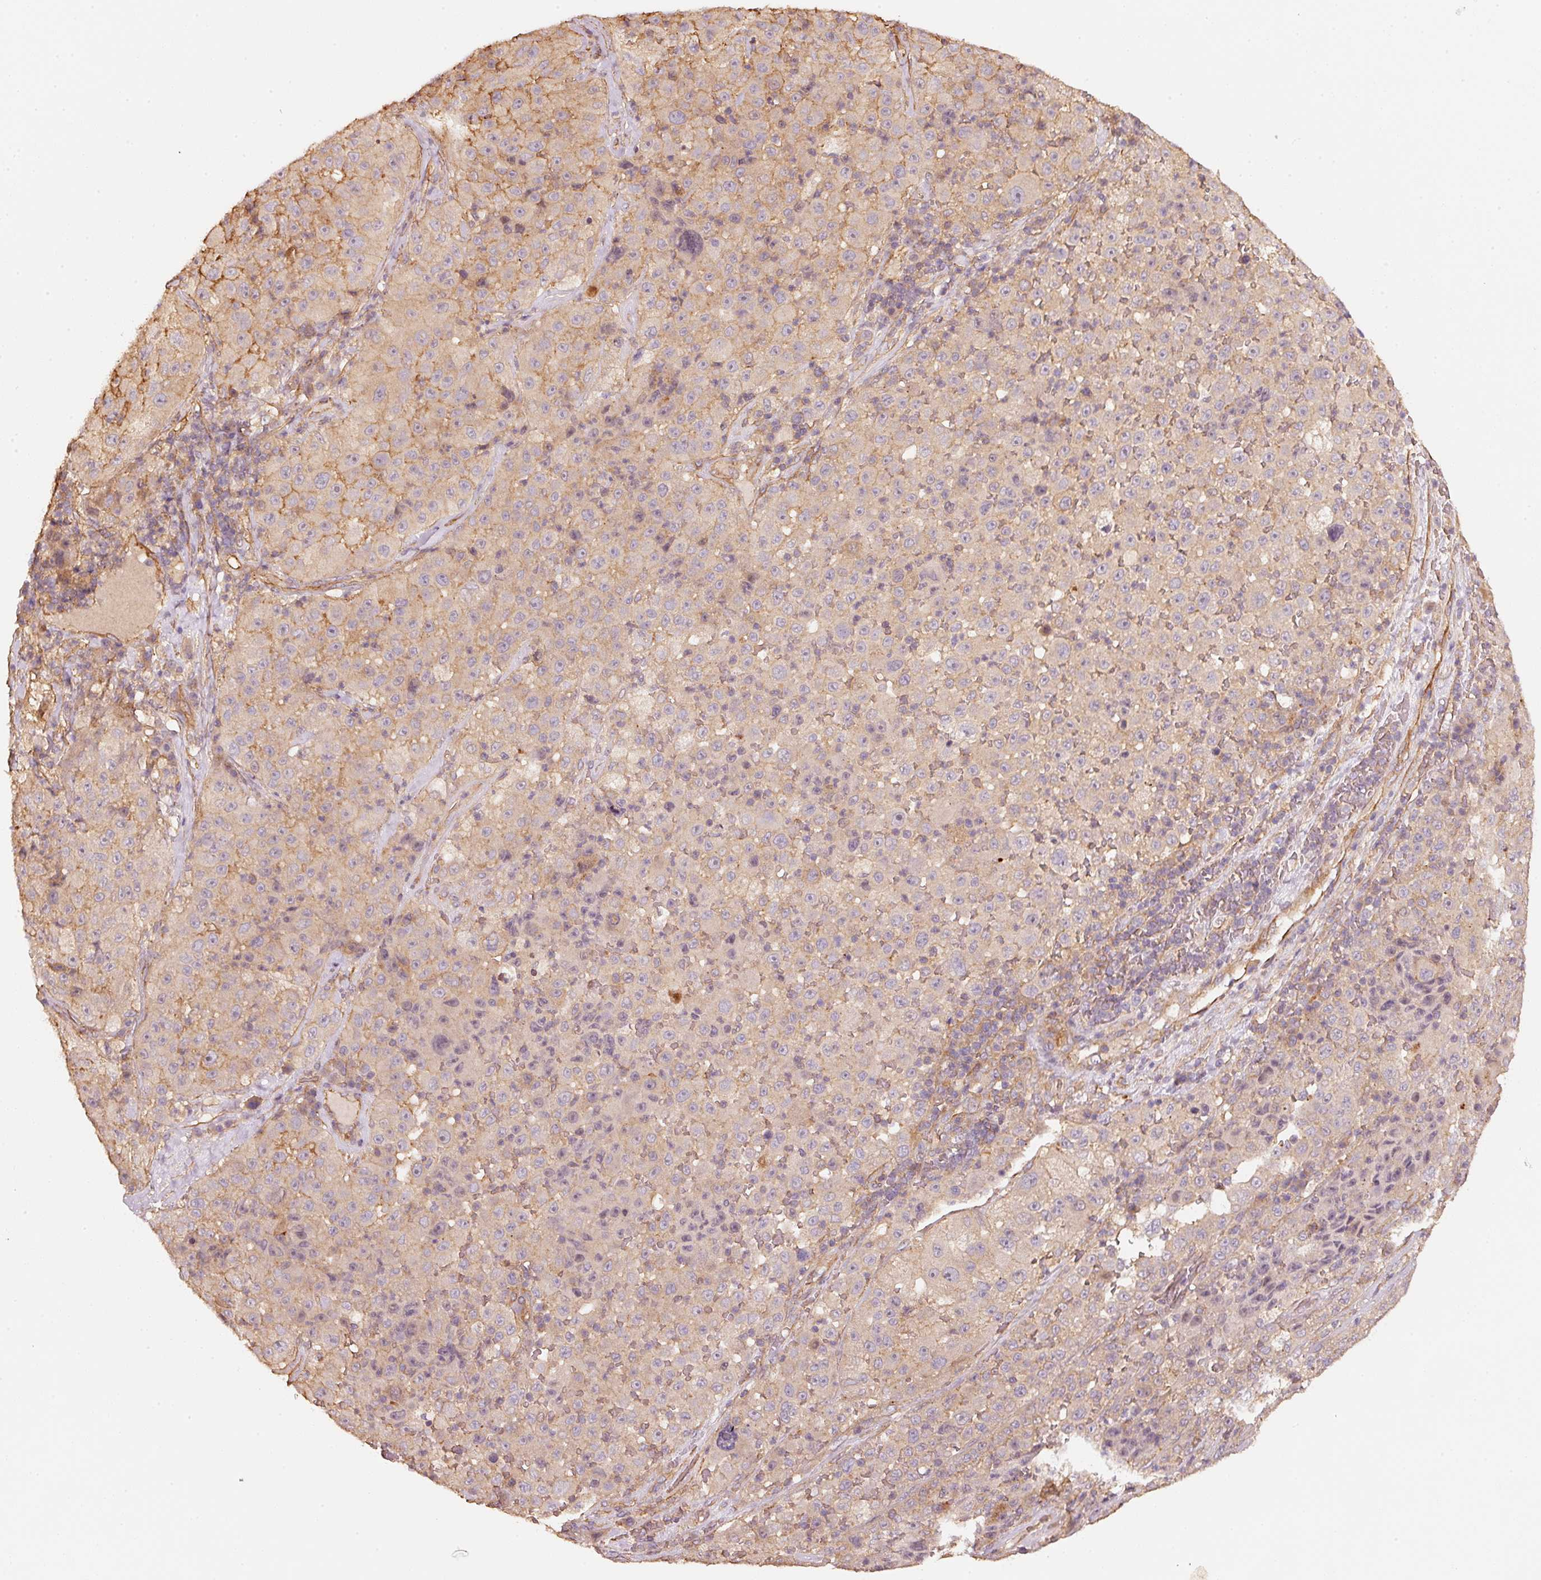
{"staining": {"intensity": "negative", "quantity": "none", "location": "none"}, "tissue": "melanoma", "cell_type": "Tumor cells", "image_type": "cancer", "snomed": [{"axis": "morphology", "description": "Malignant melanoma, Metastatic site"}, {"axis": "topography", "description": "Lymph node"}], "caption": "Micrograph shows no significant protein staining in tumor cells of melanoma.", "gene": "CEP95", "patient": {"sex": "male", "age": 62}}